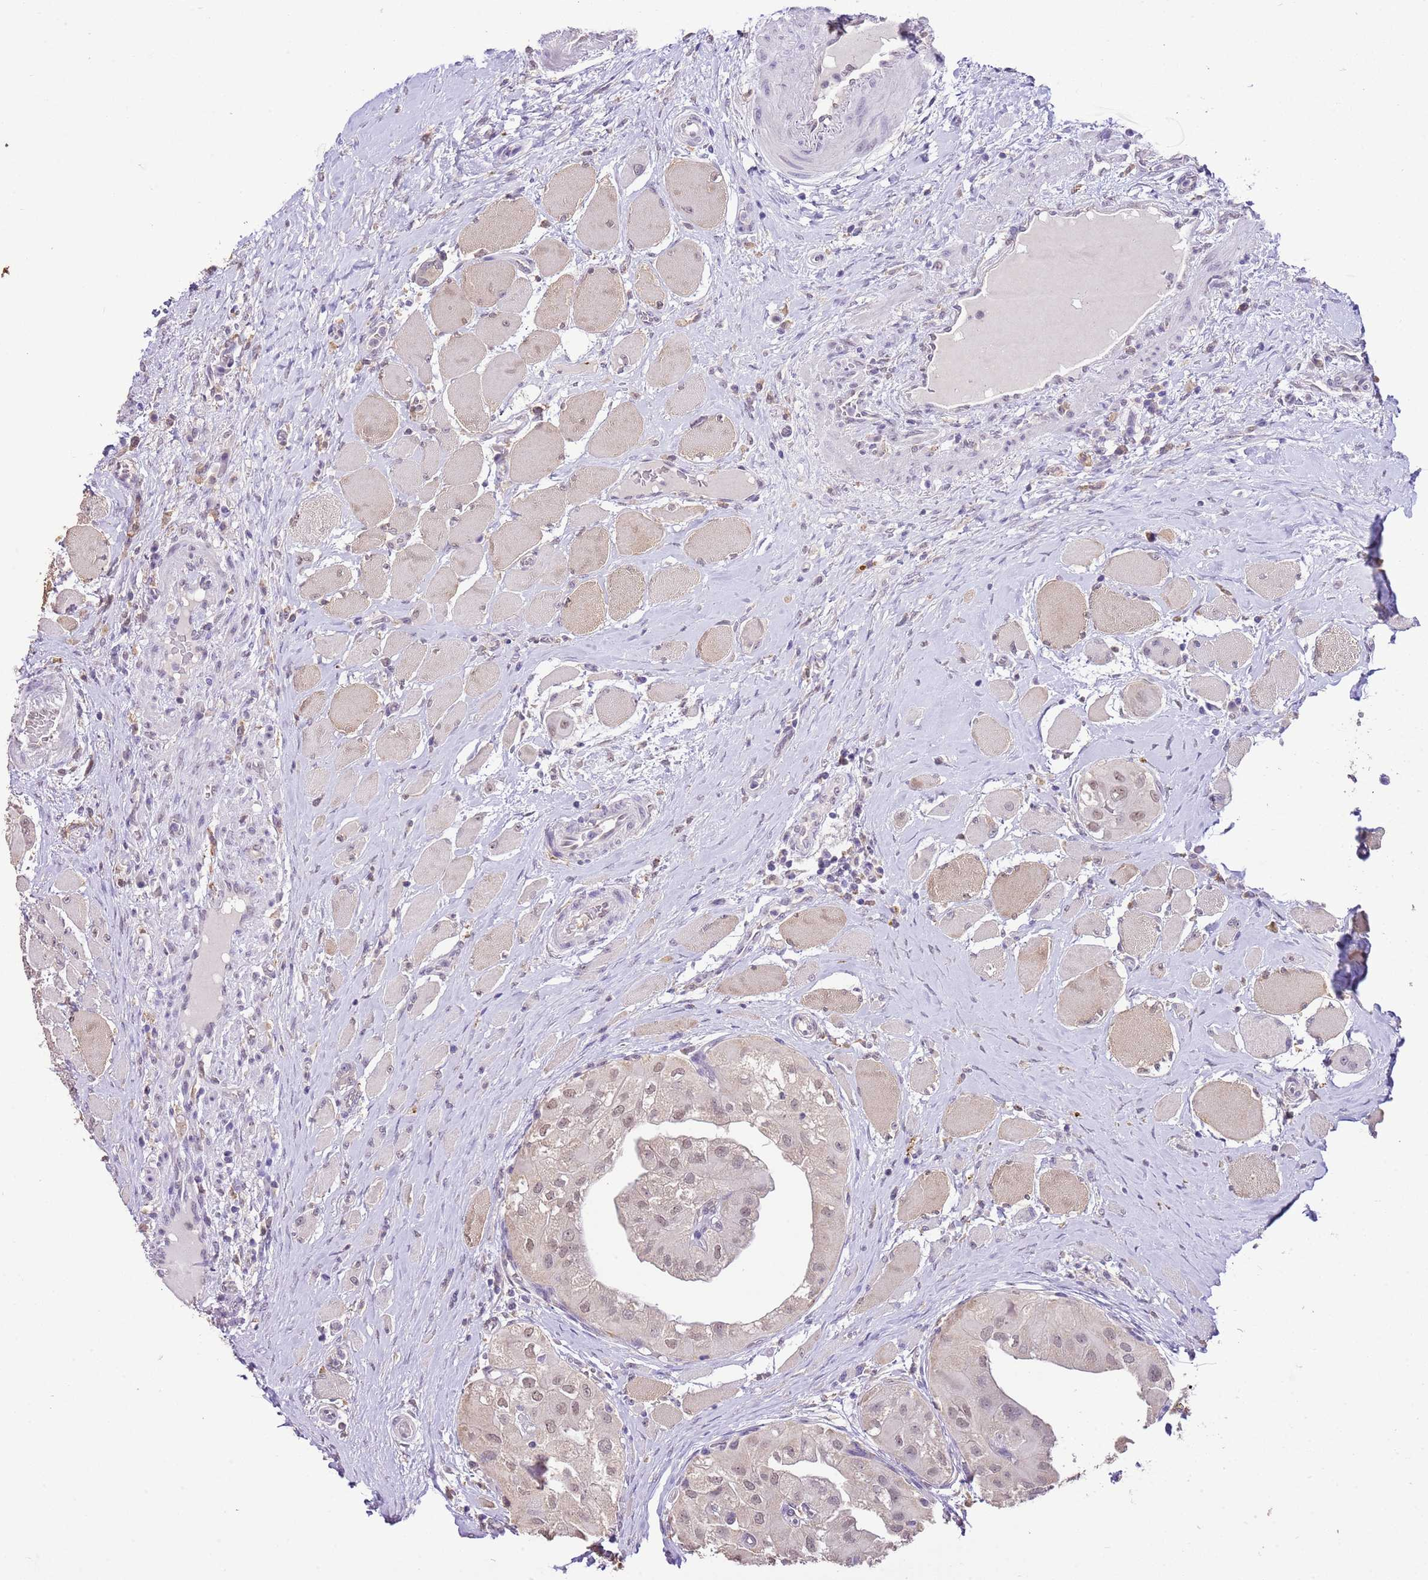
{"staining": {"intensity": "weak", "quantity": ">75%", "location": "nuclear"}, "tissue": "thyroid cancer", "cell_type": "Tumor cells", "image_type": "cancer", "snomed": [{"axis": "morphology", "description": "Papillary adenocarcinoma, NOS"}, {"axis": "topography", "description": "Thyroid gland"}], "caption": "Weak nuclear protein staining is seen in about >75% of tumor cells in thyroid papillary adenocarcinoma. (DAB = brown stain, brightfield microscopy at high magnification).", "gene": "IZUMO4", "patient": {"sex": "female", "age": 59}}